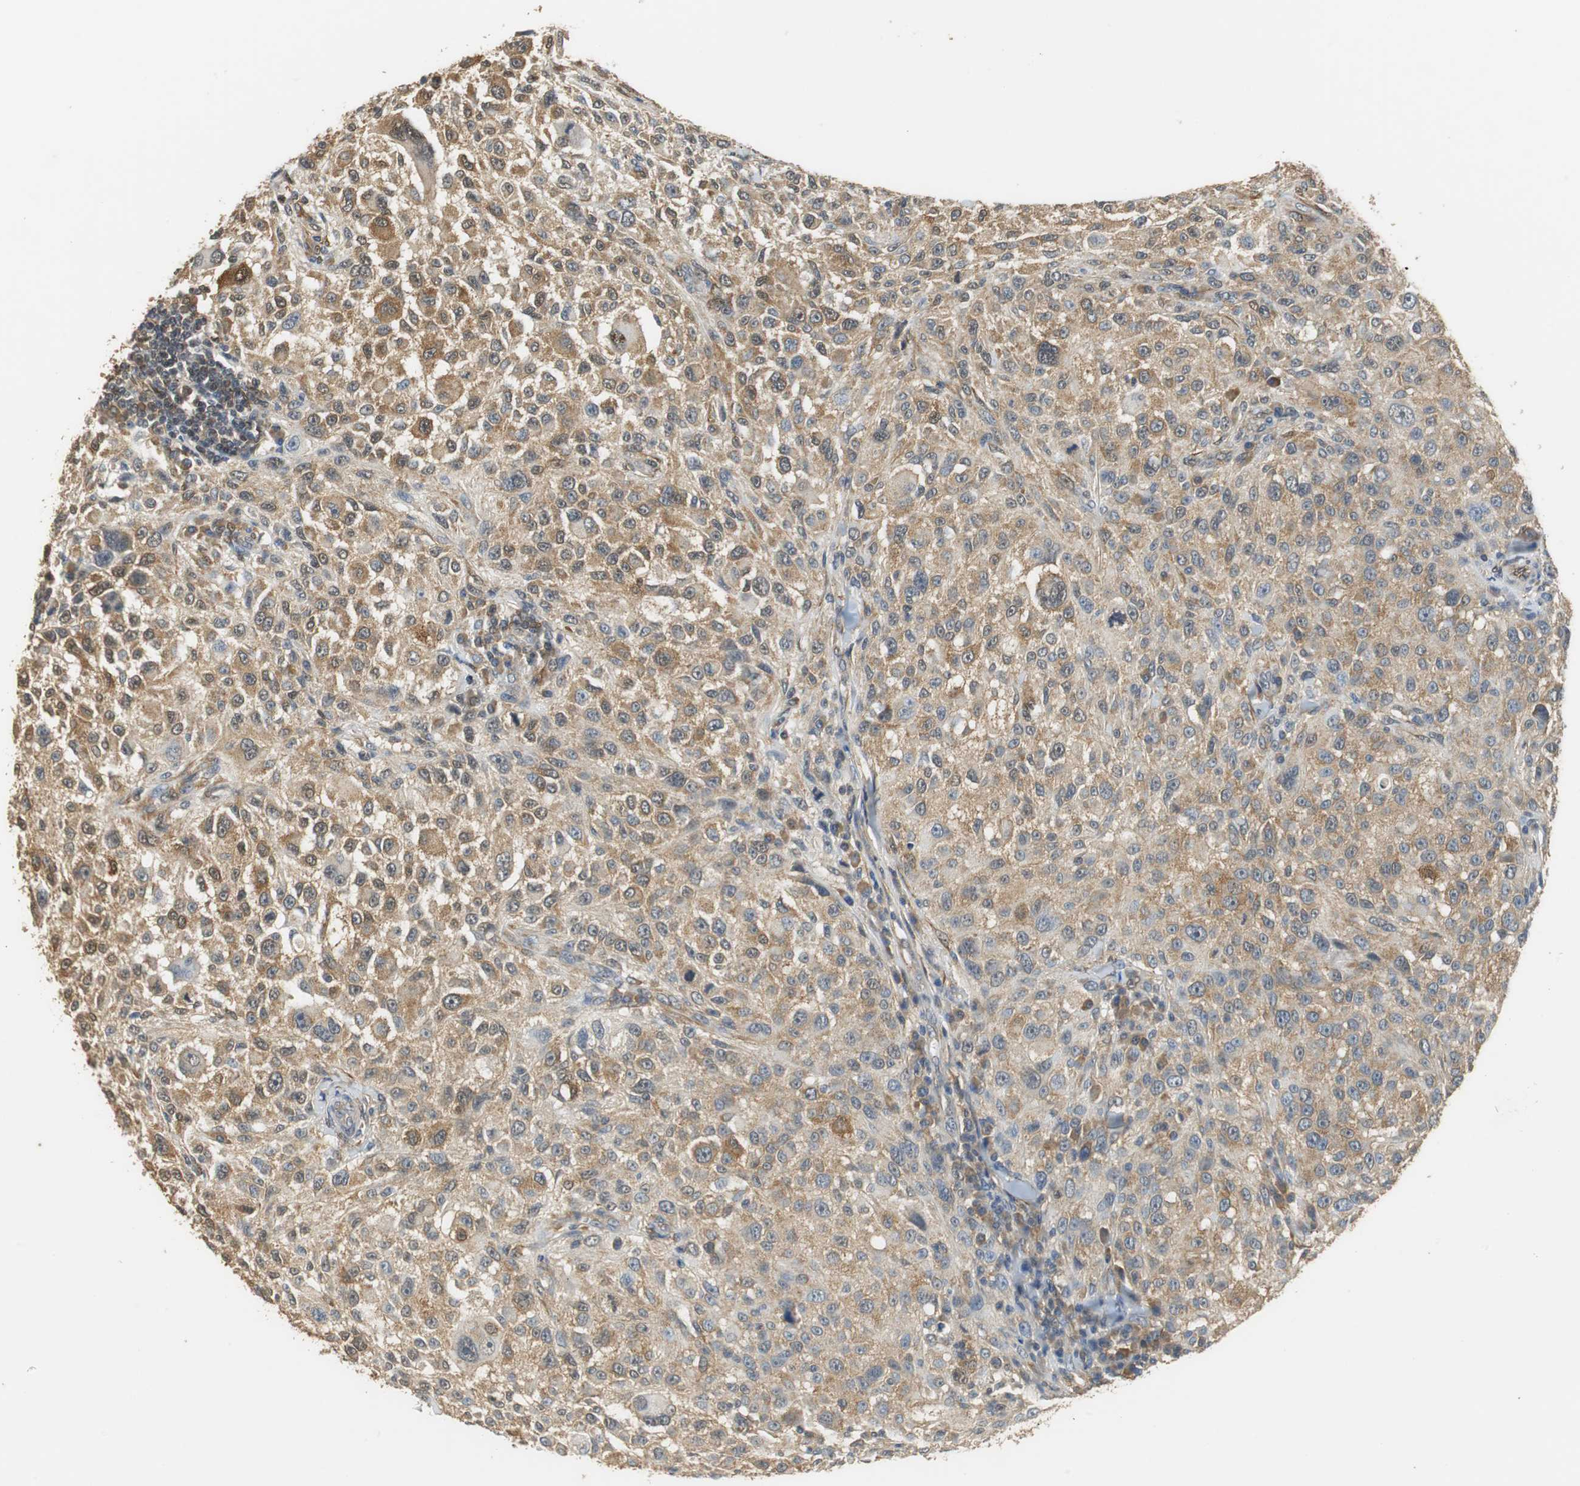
{"staining": {"intensity": "moderate", "quantity": ">75%", "location": "cytoplasmic/membranous"}, "tissue": "melanoma", "cell_type": "Tumor cells", "image_type": "cancer", "snomed": [{"axis": "morphology", "description": "Necrosis, NOS"}, {"axis": "morphology", "description": "Malignant melanoma, NOS"}, {"axis": "topography", "description": "Skin"}], "caption": "Melanoma stained for a protein displays moderate cytoplasmic/membranous positivity in tumor cells.", "gene": "UBQLN2", "patient": {"sex": "female", "age": 87}}